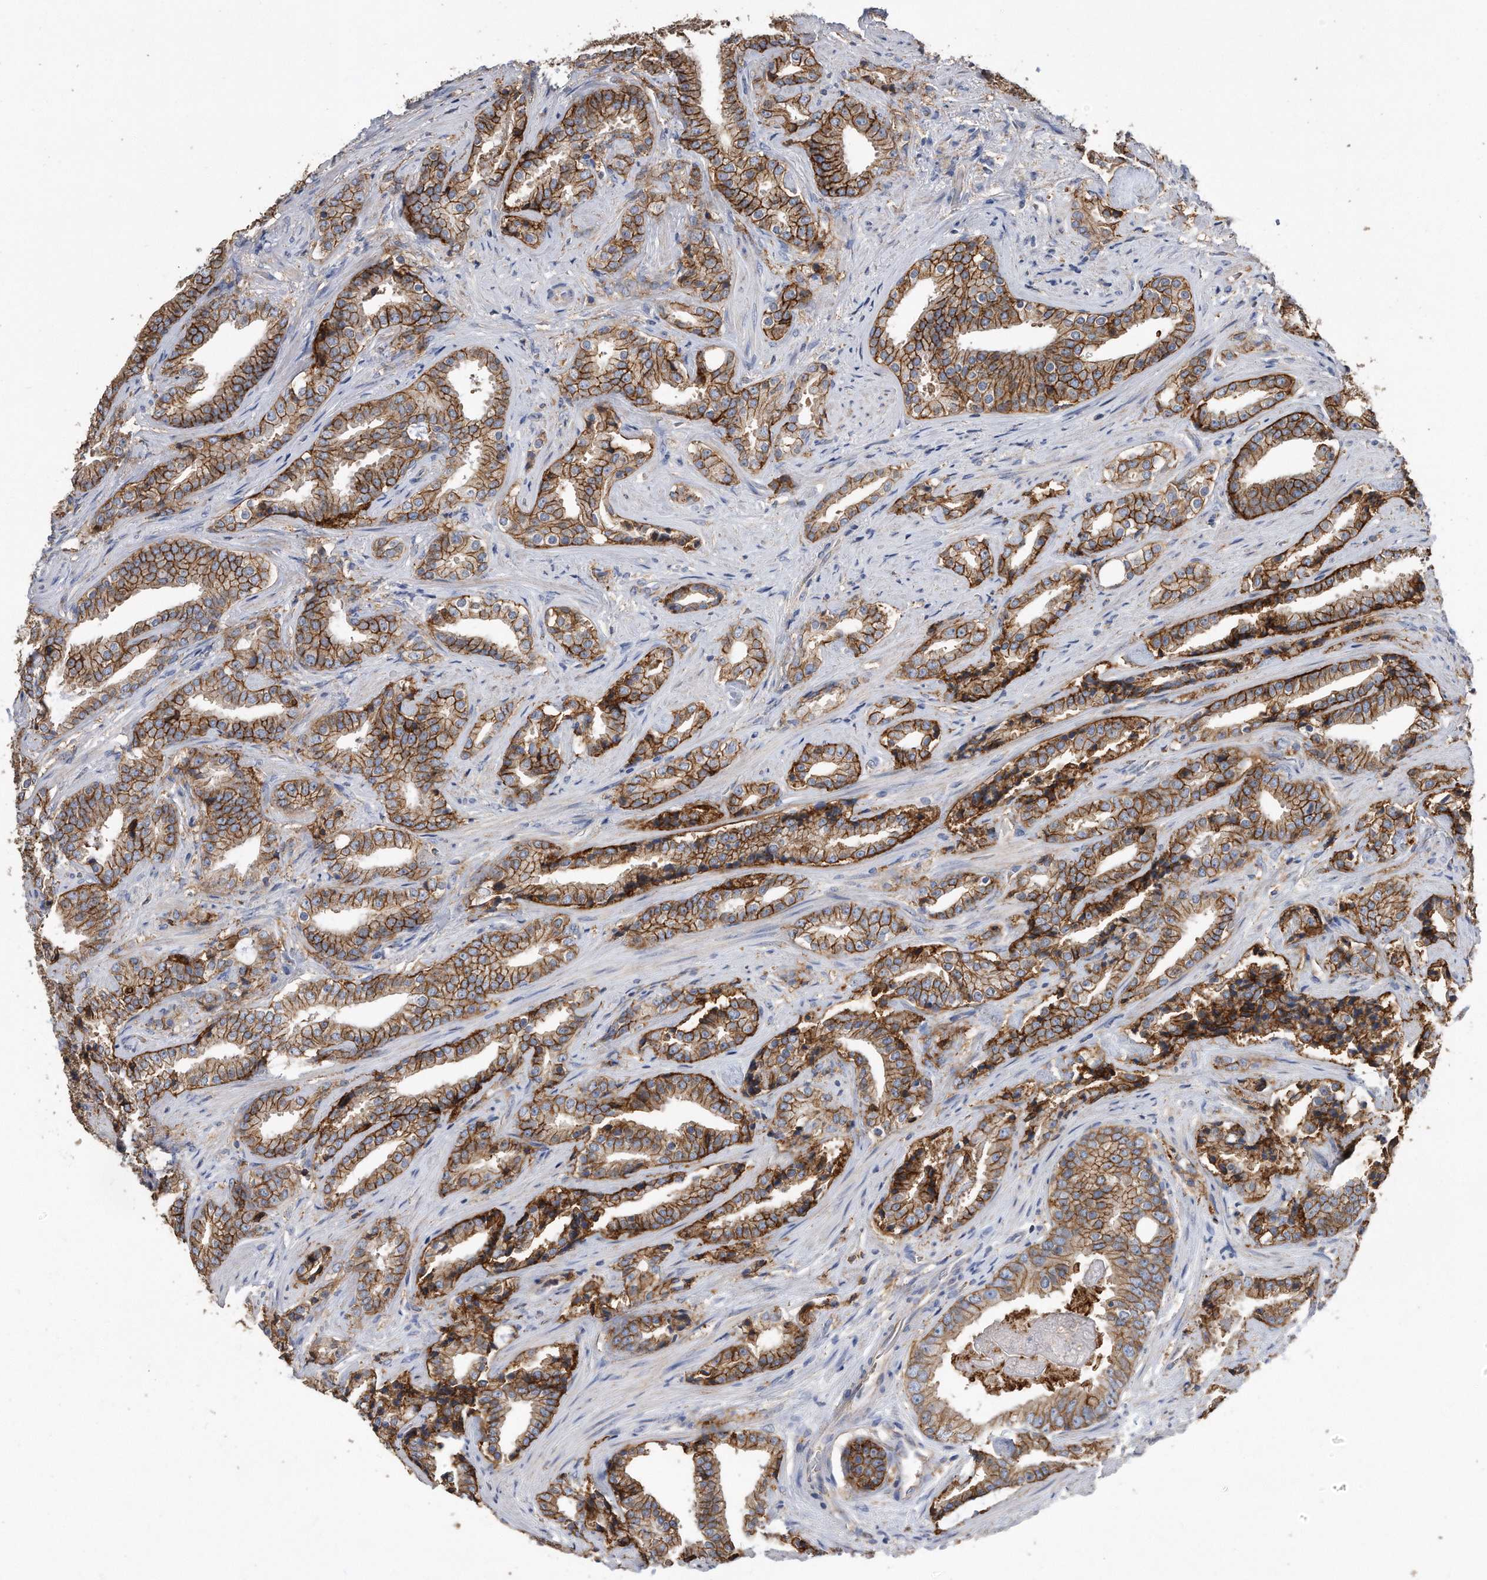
{"staining": {"intensity": "moderate", "quantity": ">75%", "location": "cytoplasmic/membranous"}, "tissue": "prostate cancer", "cell_type": "Tumor cells", "image_type": "cancer", "snomed": [{"axis": "morphology", "description": "Adenocarcinoma, Low grade"}, {"axis": "topography", "description": "Prostate"}], "caption": "Immunohistochemistry (IHC) histopathology image of prostate cancer (adenocarcinoma (low-grade)) stained for a protein (brown), which exhibits medium levels of moderate cytoplasmic/membranous expression in about >75% of tumor cells.", "gene": "CDCP1", "patient": {"sex": "male", "age": 67}}